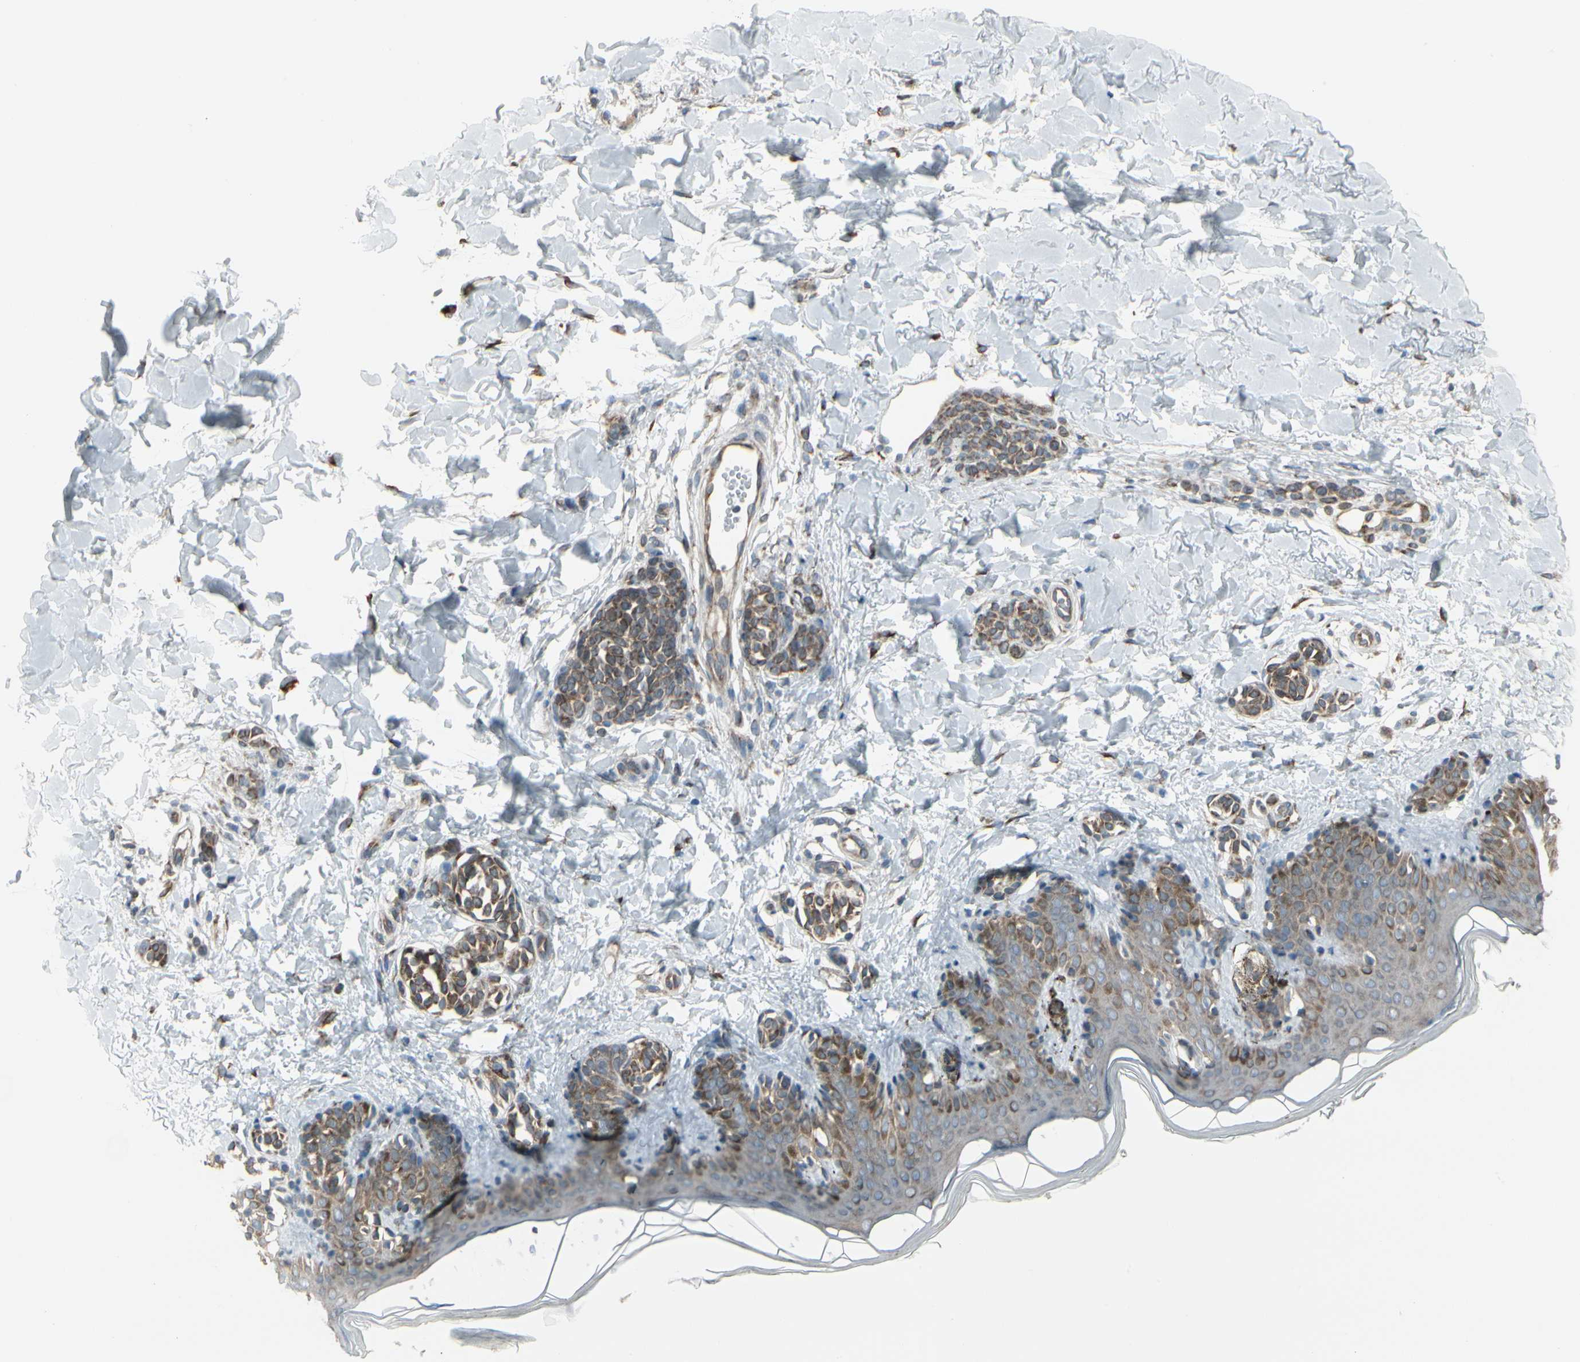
{"staining": {"intensity": "moderate", "quantity": "<25%", "location": "cytoplasmic/membranous"}, "tissue": "skin", "cell_type": "Fibroblasts", "image_type": "normal", "snomed": [{"axis": "morphology", "description": "Normal tissue, NOS"}, {"axis": "topography", "description": "Skin"}], "caption": "Skin stained for a protein (brown) shows moderate cytoplasmic/membranous positive staining in about <25% of fibroblasts.", "gene": "FNDC3A", "patient": {"sex": "male", "age": 16}}